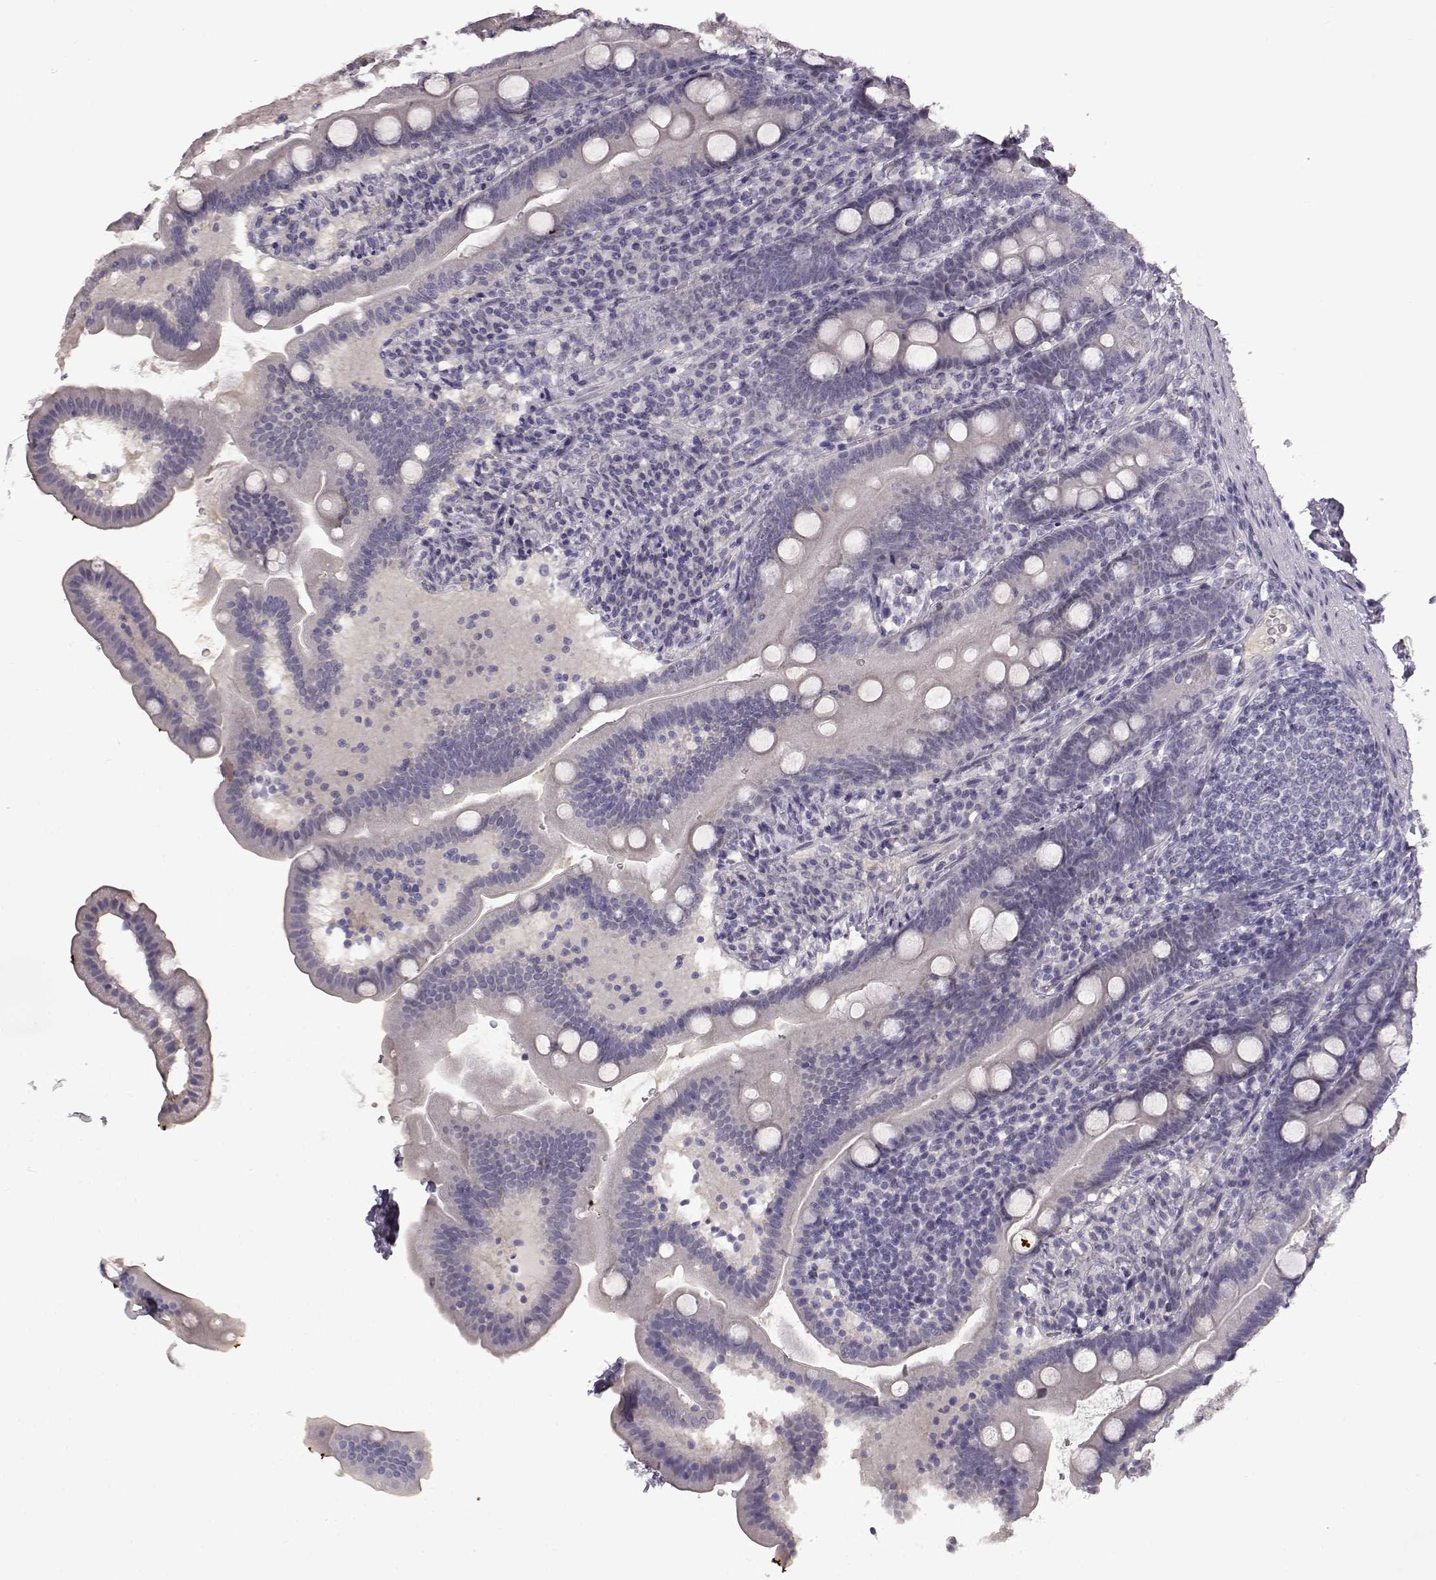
{"staining": {"intensity": "negative", "quantity": "none", "location": "none"}, "tissue": "duodenum", "cell_type": "Glandular cells", "image_type": "normal", "snomed": [{"axis": "morphology", "description": "Normal tissue, NOS"}, {"axis": "topography", "description": "Duodenum"}], "caption": "Protein analysis of unremarkable duodenum demonstrates no significant expression in glandular cells.", "gene": "SPAG17", "patient": {"sex": "female", "age": 67}}